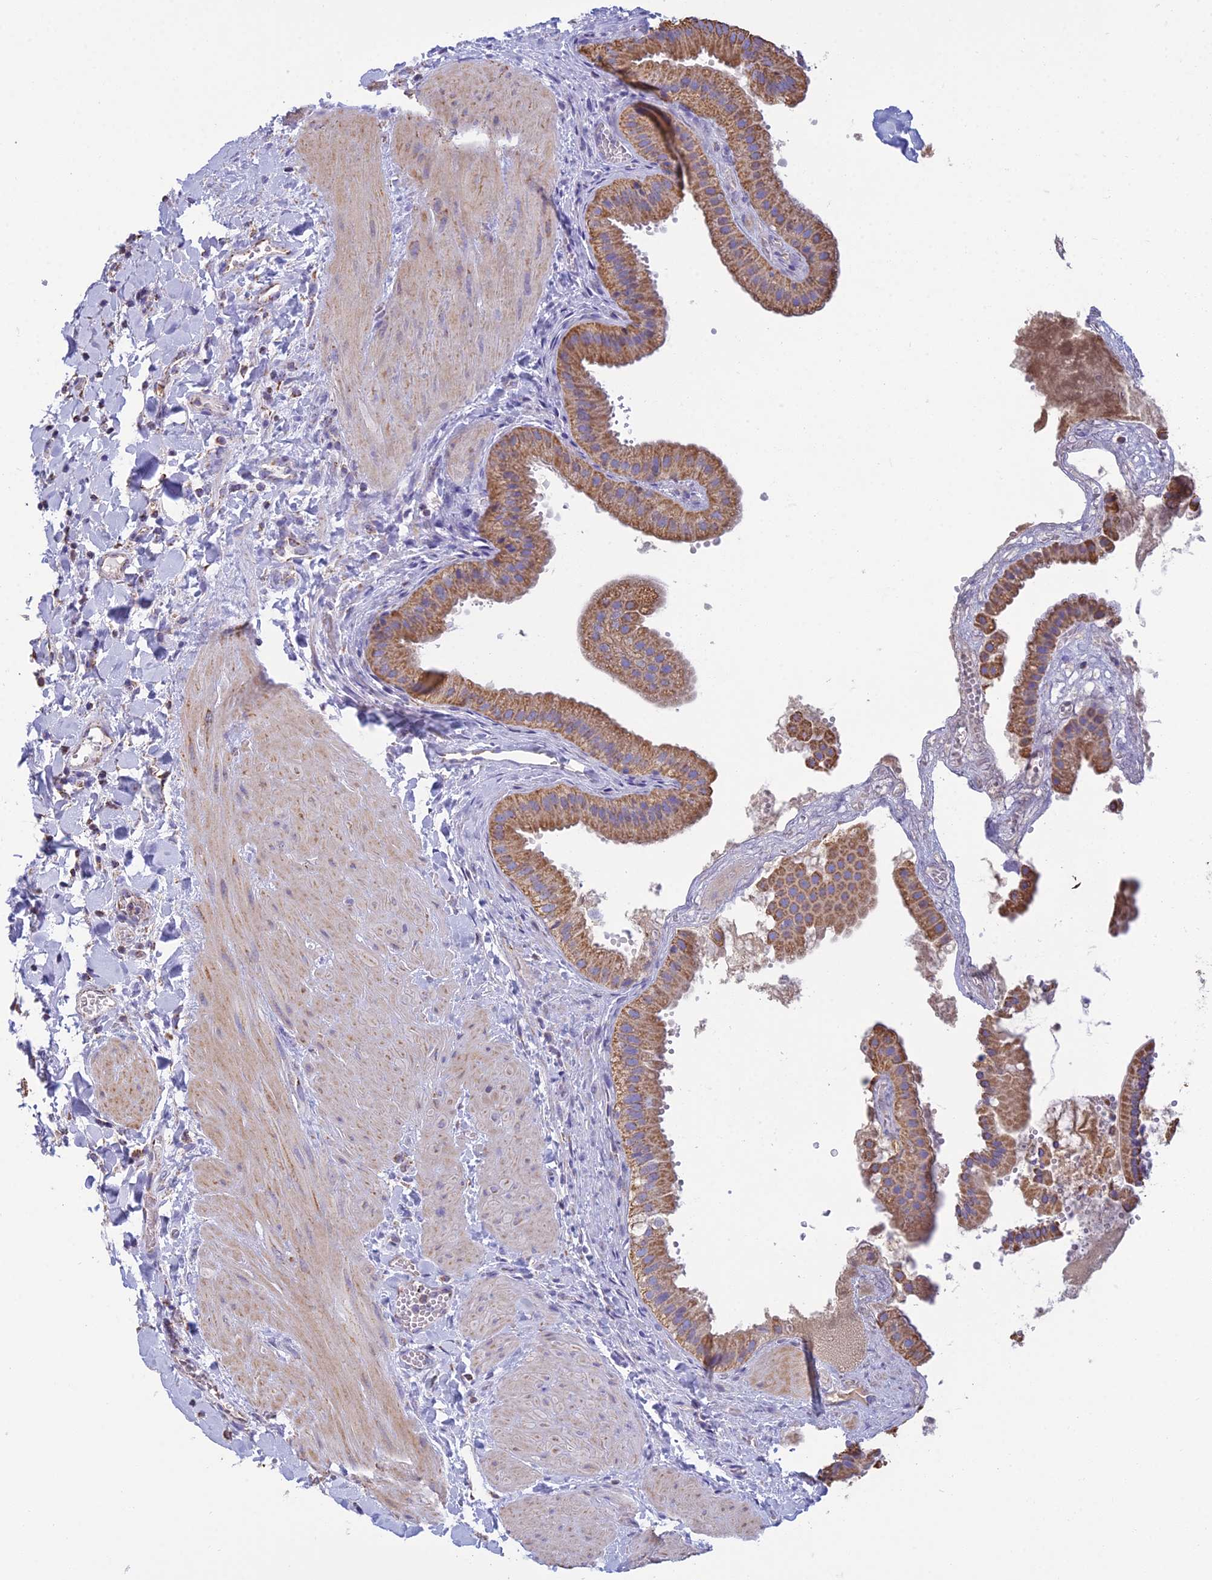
{"staining": {"intensity": "moderate", "quantity": ">75%", "location": "cytoplasmic/membranous"}, "tissue": "gallbladder", "cell_type": "Glandular cells", "image_type": "normal", "snomed": [{"axis": "morphology", "description": "Normal tissue, NOS"}, {"axis": "topography", "description": "Gallbladder"}], "caption": "The photomicrograph reveals staining of benign gallbladder, revealing moderate cytoplasmic/membranous protein expression (brown color) within glandular cells.", "gene": "OR2W3", "patient": {"sex": "male", "age": 55}}